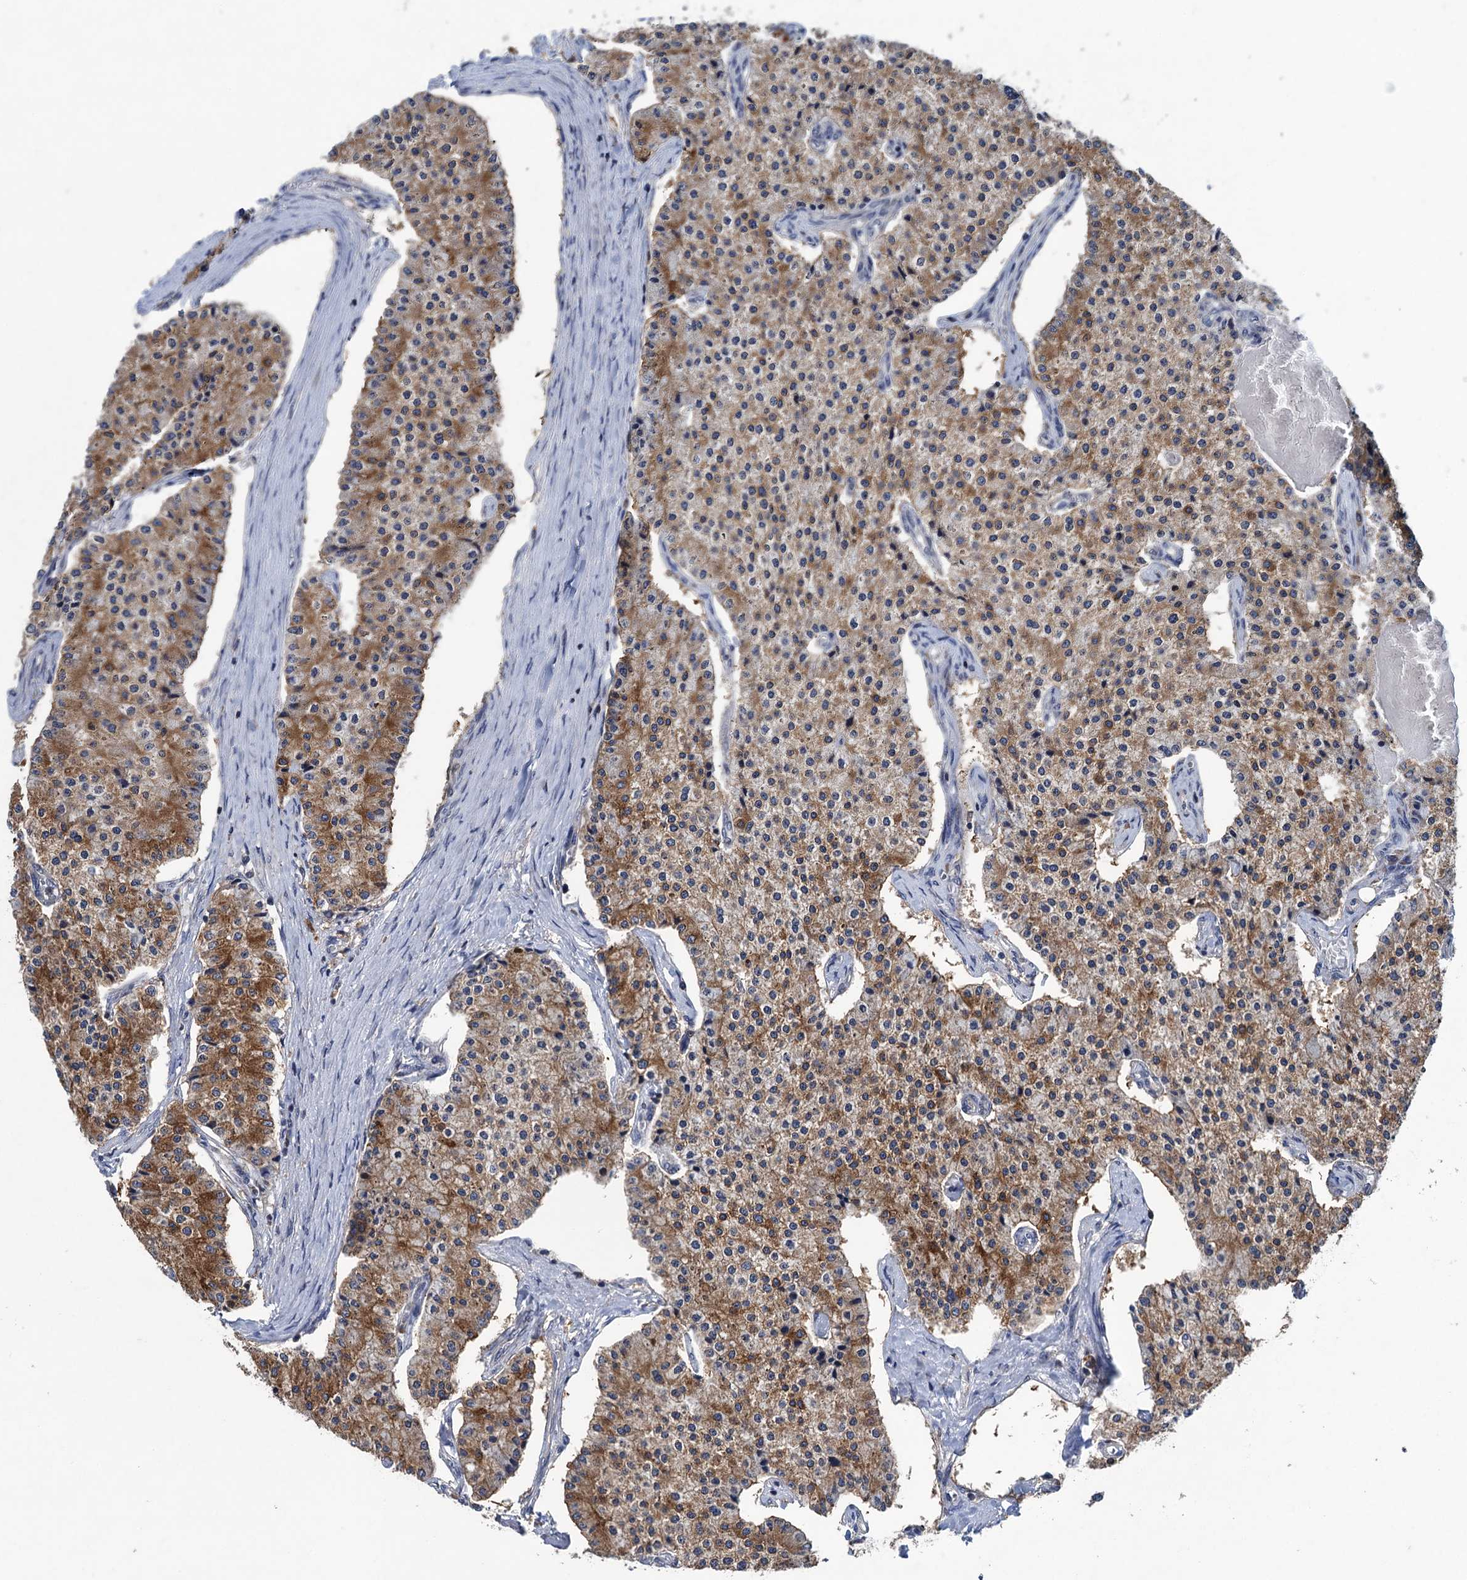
{"staining": {"intensity": "moderate", "quantity": ">75%", "location": "cytoplasmic/membranous"}, "tissue": "carcinoid", "cell_type": "Tumor cells", "image_type": "cancer", "snomed": [{"axis": "morphology", "description": "Carcinoid, malignant, NOS"}, {"axis": "topography", "description": "Colon"}], "caption": "Tumor cells show moderate cytoplasmic/membranous positivity in about >75% of cells in carcinoid (malignant). Using DAB (brown) and hematoxylin (blue) stains, captured at high magnification using brightfield microscopy.", "gene": "CNTN5", "patient": {"sex": "female", "age": 52}}